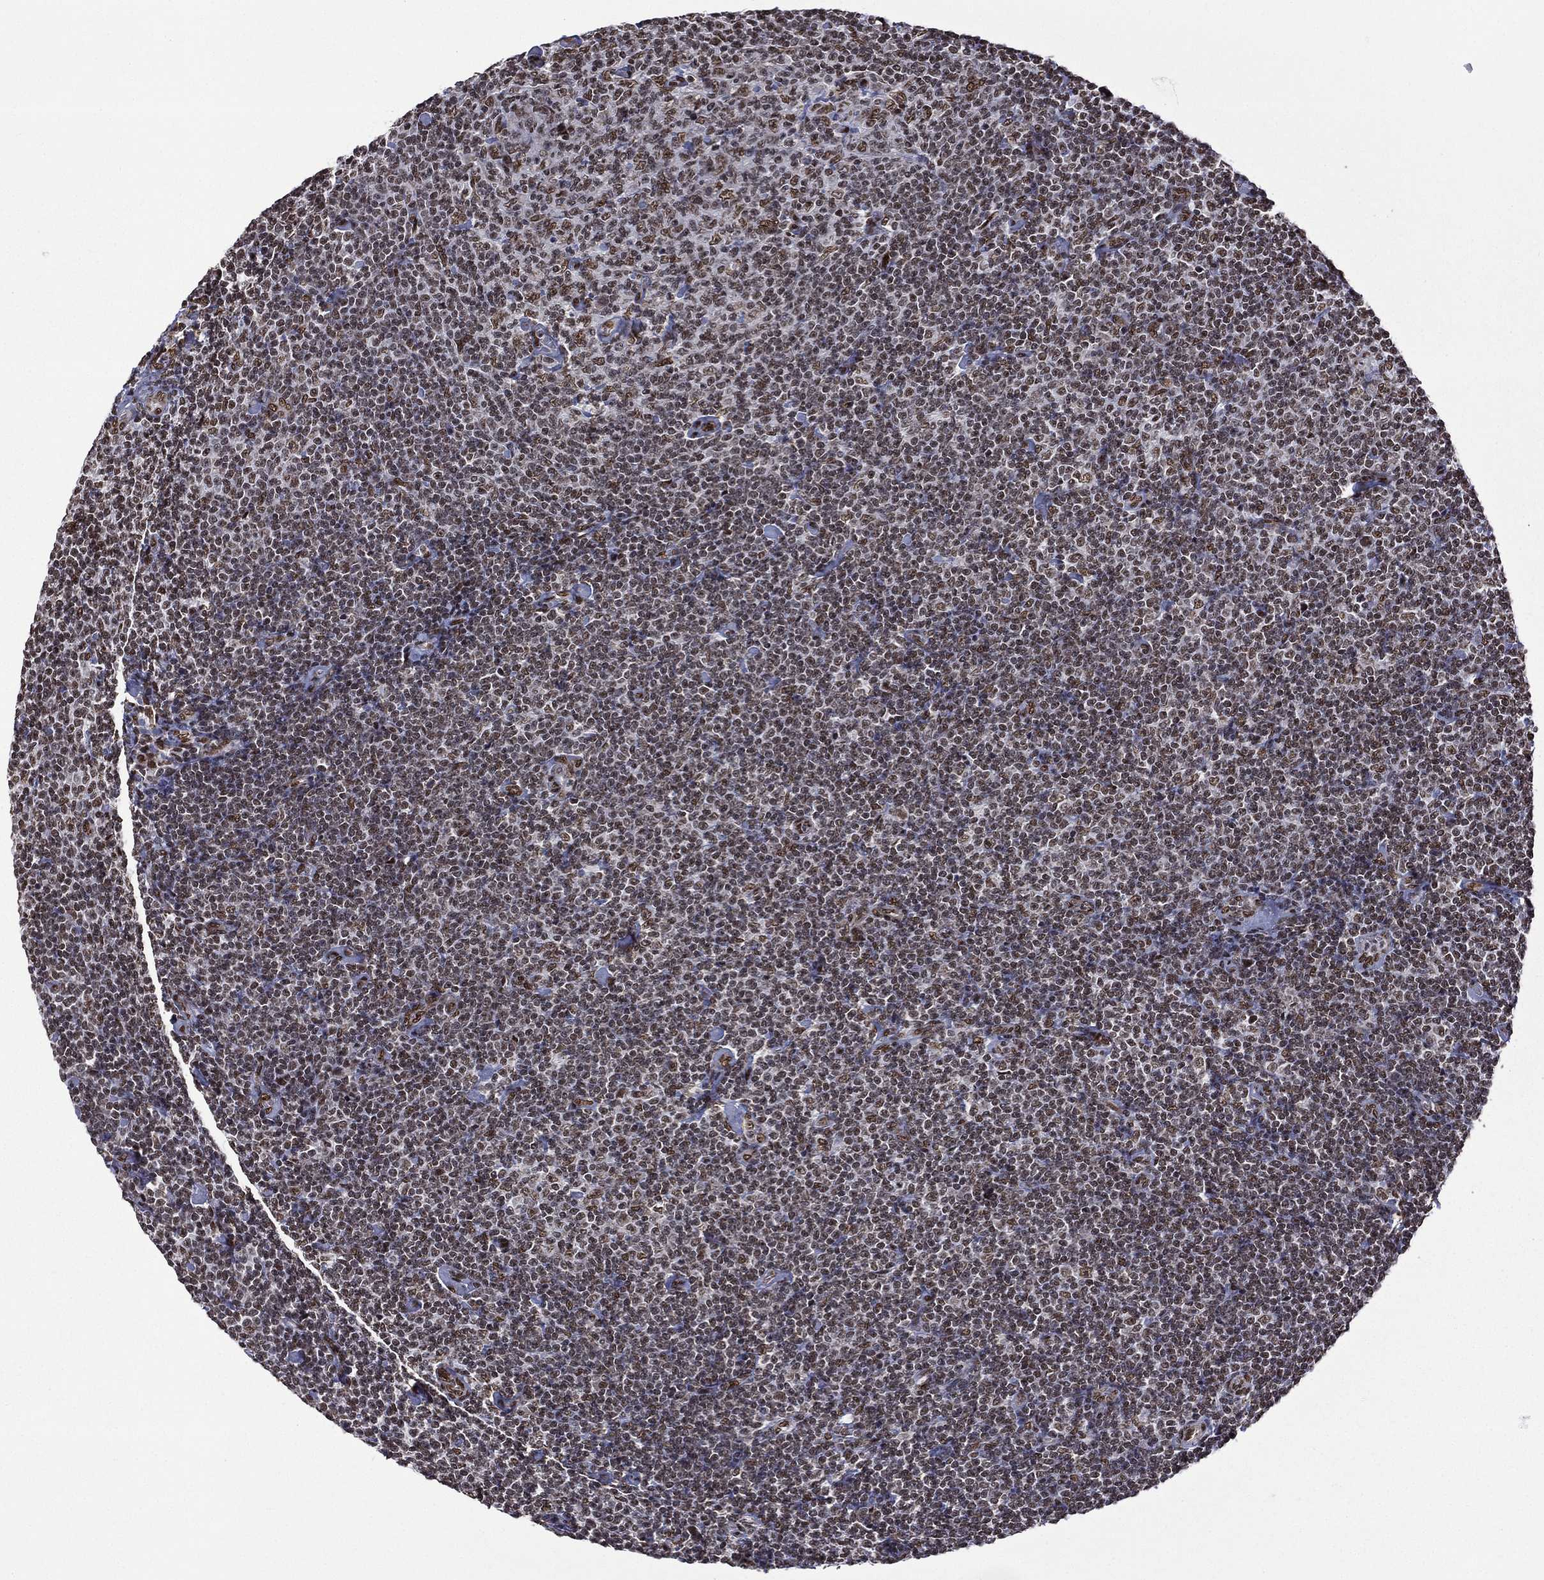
{"staining": {"intensity": "weak", "quantity": ">75%", "location": "nuclear"}, "tissue": "lymphoma", "cell_type": "Tumor cells", "image_type": "cancer", "snomed": [{"axis": "morphology", "description": "Malignant lymphoma, non-Hodgkin's type, Low grade"}, {"axis": "topography", "description": "Lymph node"}], "caption": "A brown stain labels weak nuclear staining of a protein in human malignant lymphoma, non-Hodgkin's type (low-grade) tumor cells. The staining is performed using DAB brown chromogen to label protein expression. The nuclei are counter-stained blue using hematoxylin.", "gene": "C5orf24", "patient": {"sex": "male", "age": 81}}